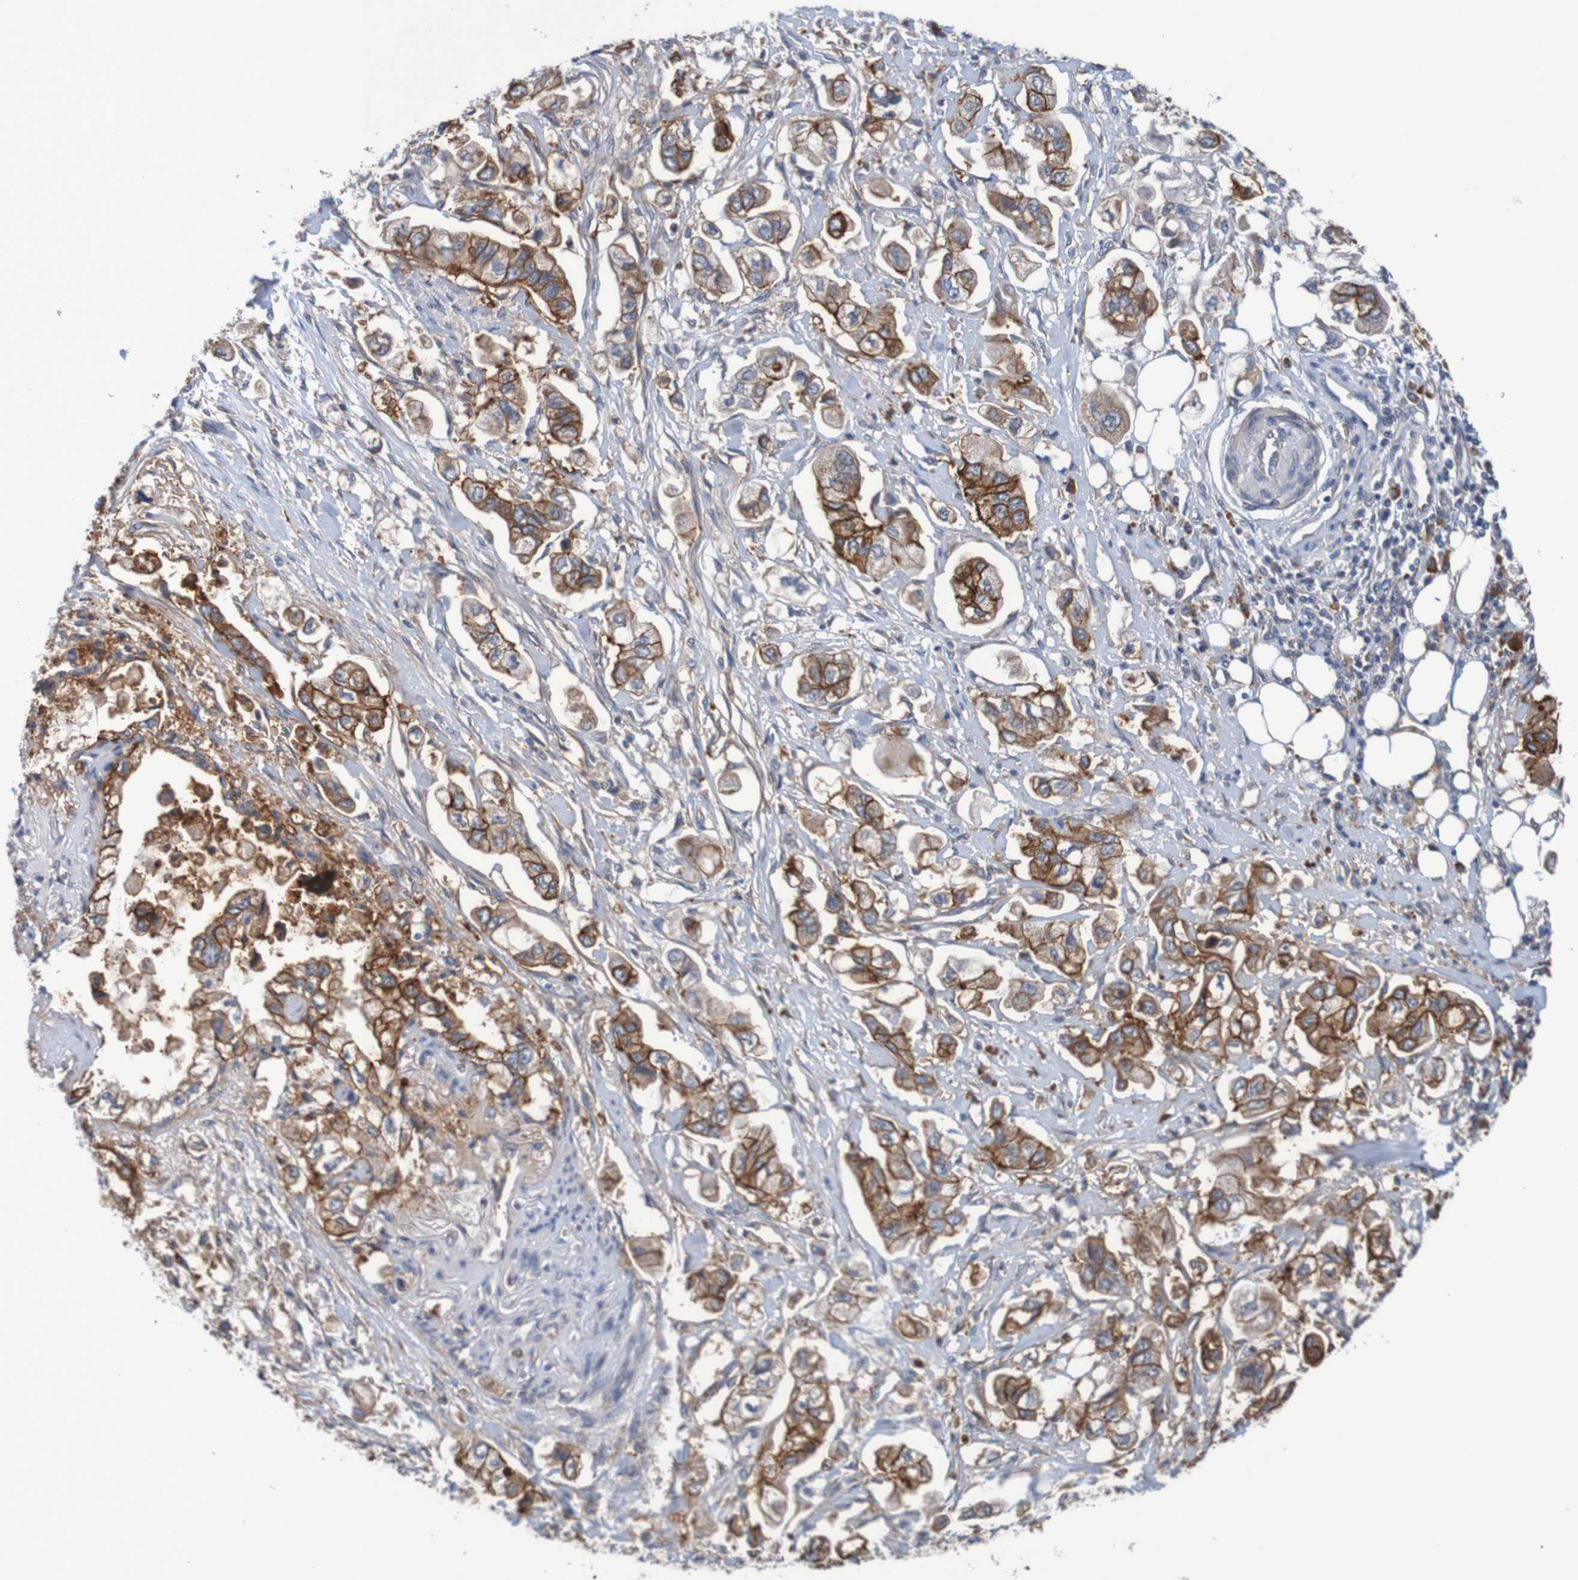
{"staining": {"intensity": "strong", "quantity": ">75%", "location": "cytoplasmic/membranous"}, "tissue": "stomach cancer", "cell_type": "Tumor cells", "image_type": "cancer", "snomed": [{"axis": "morphology", "description": "Adenocarcinoma, NOS"}, {"axis": "topography", "description": "Stomach"}], "caption": "IHC of human stomach cancer (adenocarcinoma) shows high levels of strong cytoplasmic/membranous positivity in approximately >75% of tumor cells.", "gene": "CLDN18", "patient": {"sex": "male", "age": 62}}